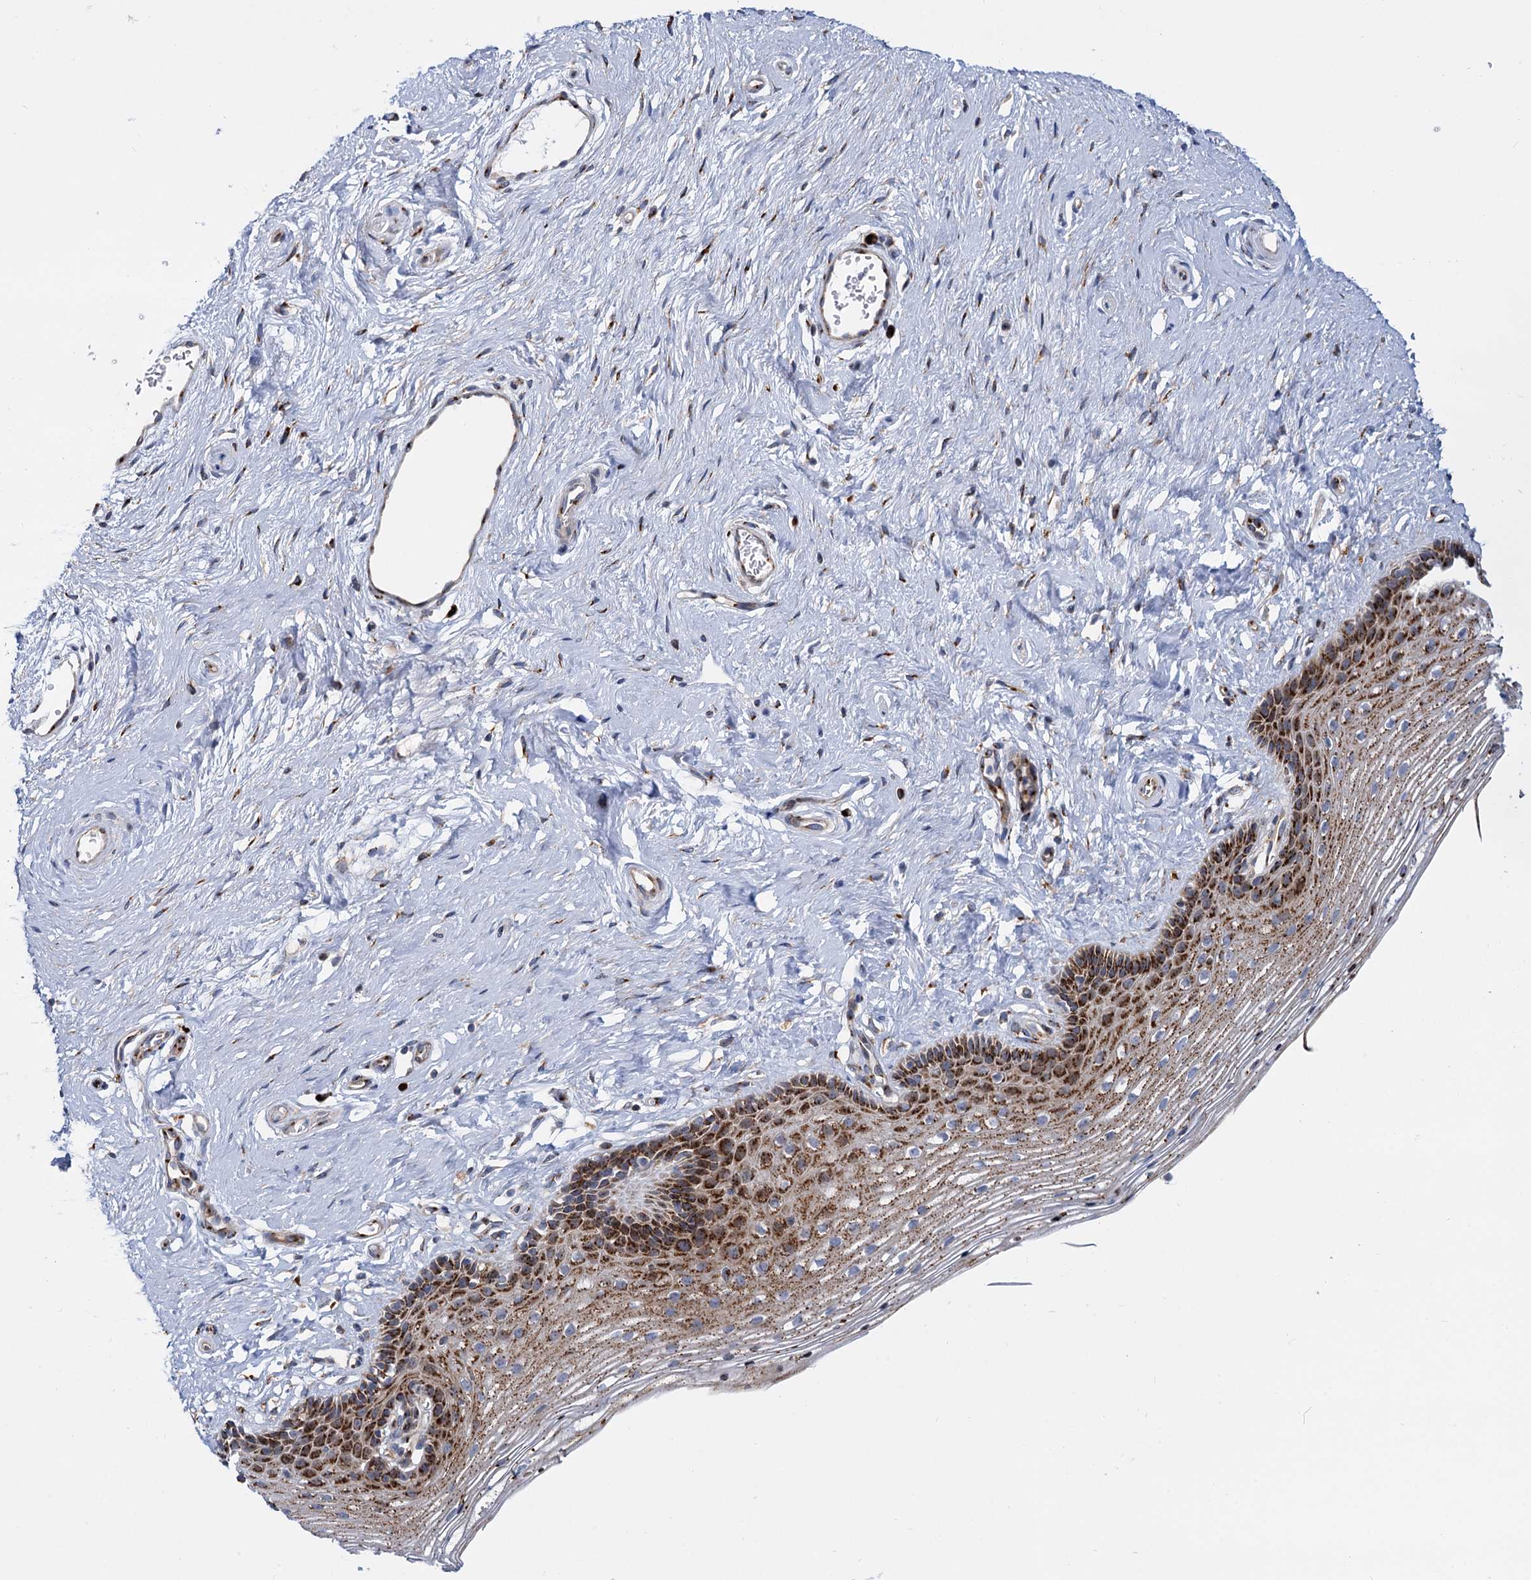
{"staining": {"intensity": "strong", "quantity": ">75%", "location": "cytoplasmic/membranous"}, "tissue": "vagina", "cell_type": "Squamous epithelial cells", "image_type": "normal", "snomed": [{"axis": "morphology", "description": "Normal tissue, NOS"}, {"axis": "topography", "description": "Vagina"}], "caption": "Vagina stained with DAB IHC demonstrates high levels of strong cytoplasmic/membranous positivity in approximately >75% of squamous epithelial cells. The protein is shown in brown color, while the nuclei are stained blue.", "gene": "SUPT20H", "patient": {"sex": "female", "age": 46}}